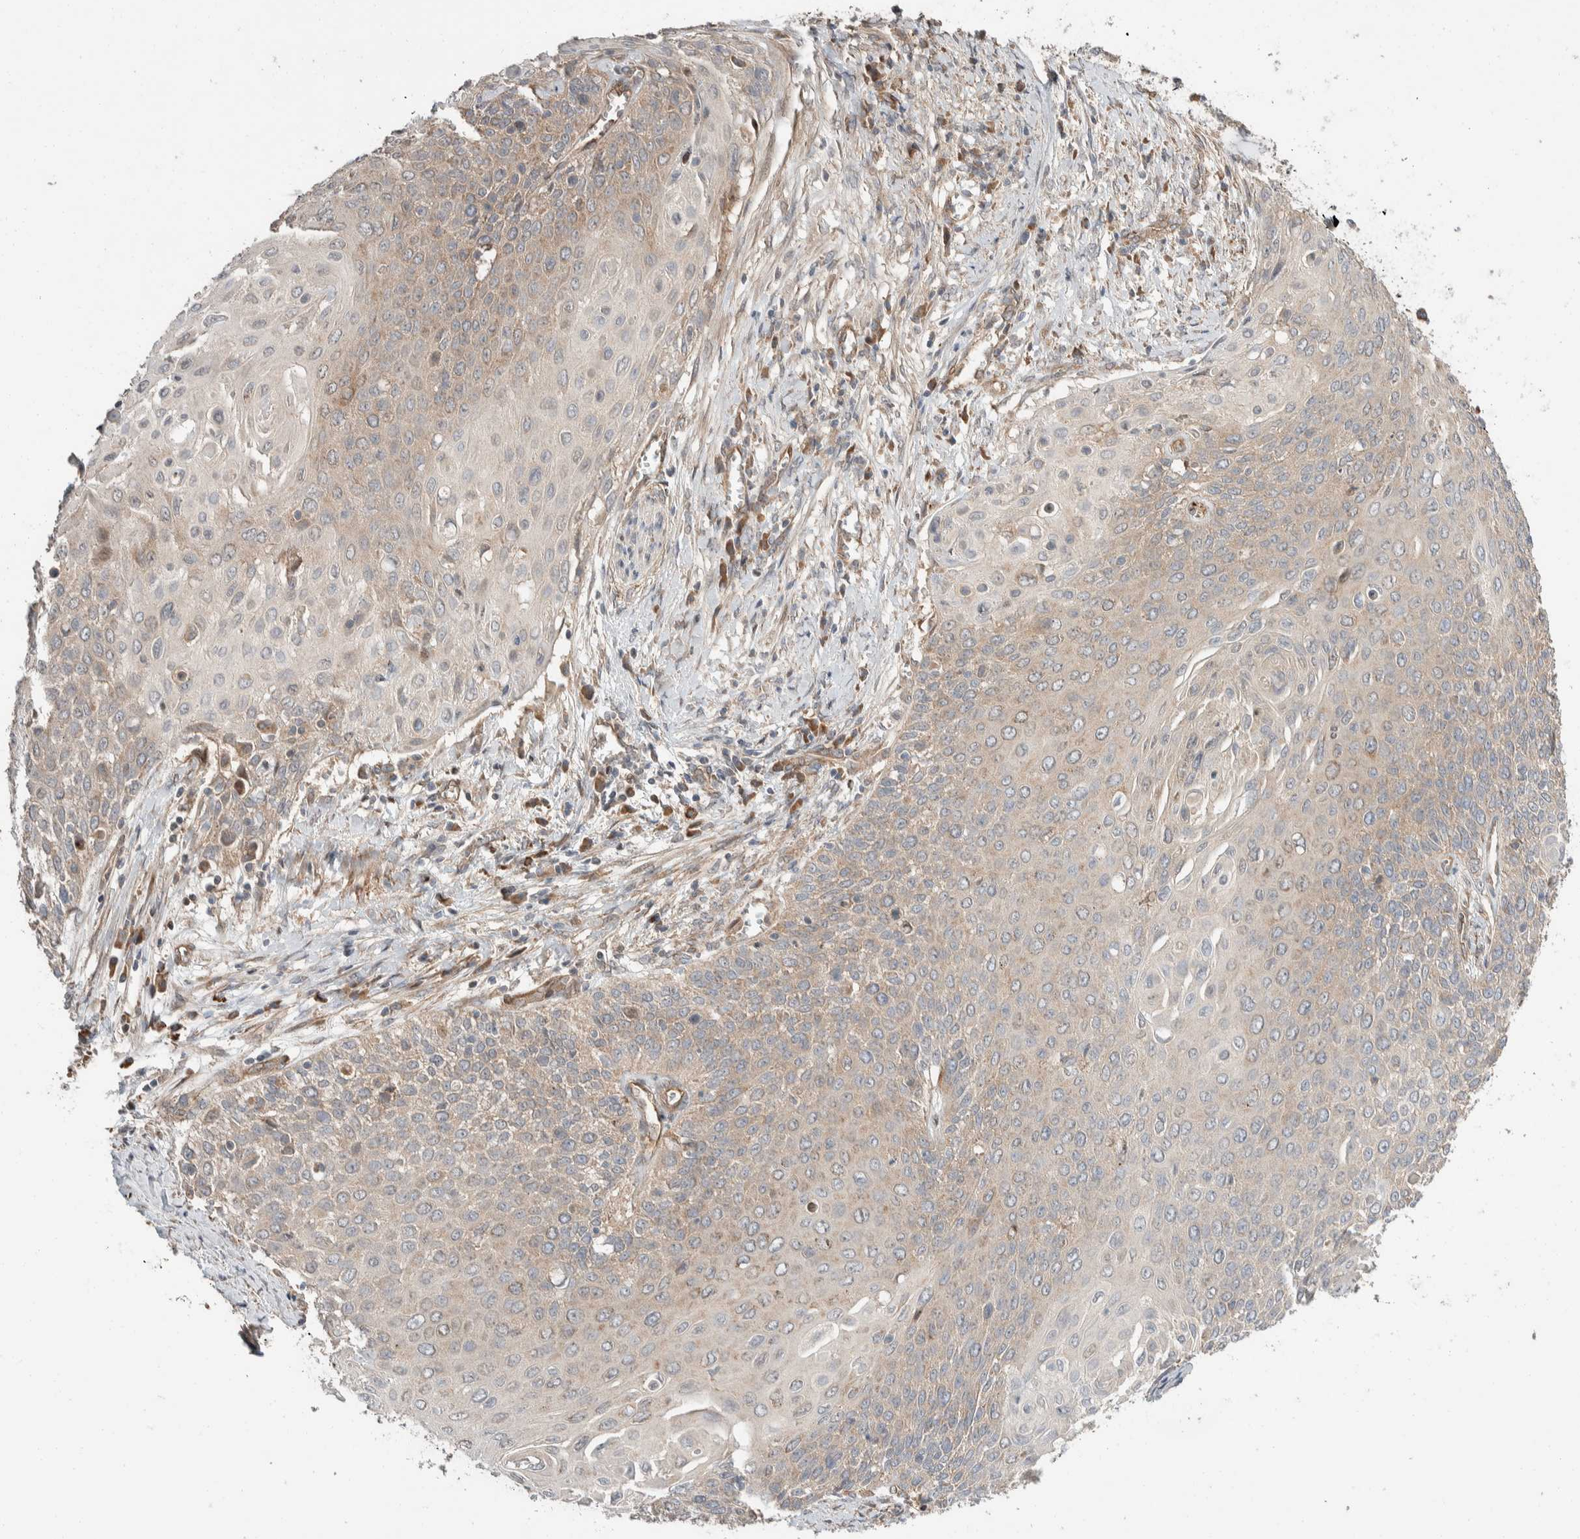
{"staining": {"intensity": "weak", "quantity": "25%-75%", "location": "cytoplasmic/membranous"}, "tissue": "cervical cancer", "cell_type": "Tumor cells", "image_type": "cancer", "snomed": [{"axis": "morphology", "description": "Squamous cell carcinoma, NOS"}, {"axis": "topography", "description": "Cervix"}], "caption": "IHC photomicrograph of human cervical cancer (squamous cell carcinoma) stained for a protein (brown), which reveals low levels of weak cytoplasmic/membranous staining in about 25%-75% of tumor cells.", "gene": "ERC1", "patient": {"sex": "female", "age": 39}}